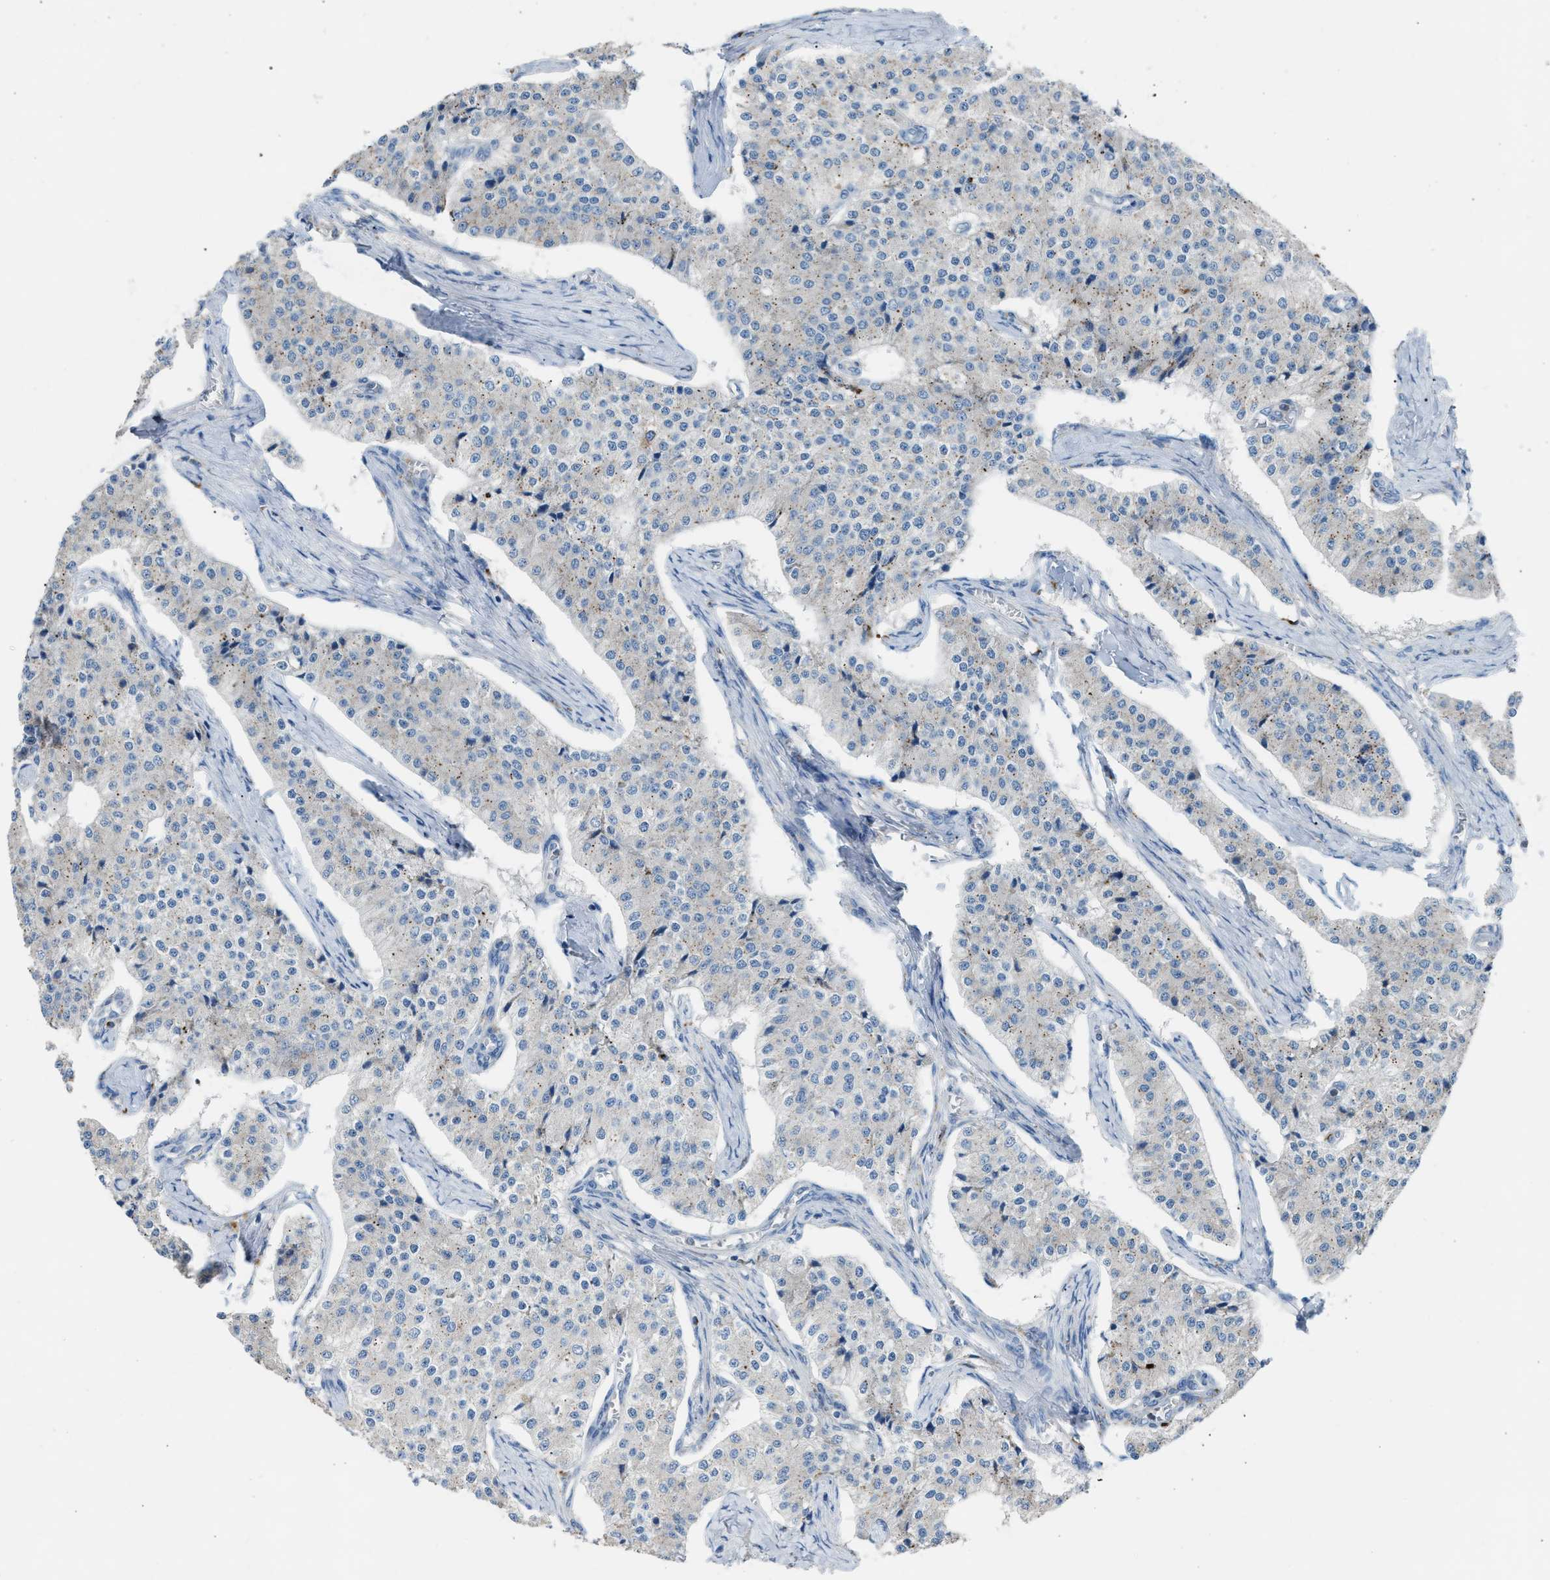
{"staining": {"intensity": "negative", "quantity": "none", "location": "none"}, "tissue": "carcinoid", "cell_type": "Tumor cells", "image_type": "cancer", "snomed": [{"axis": "morphology", "description": "Carcinoid, malignant, NOS"}, {"axis": "topography", "description": "Colon"}], "caption": "This is an IHC micrograph of carcinoid (malignant). There is no expression in tumor cells.", "gene": "AOAH", "patient": {"sex": "female", "age": 52}}